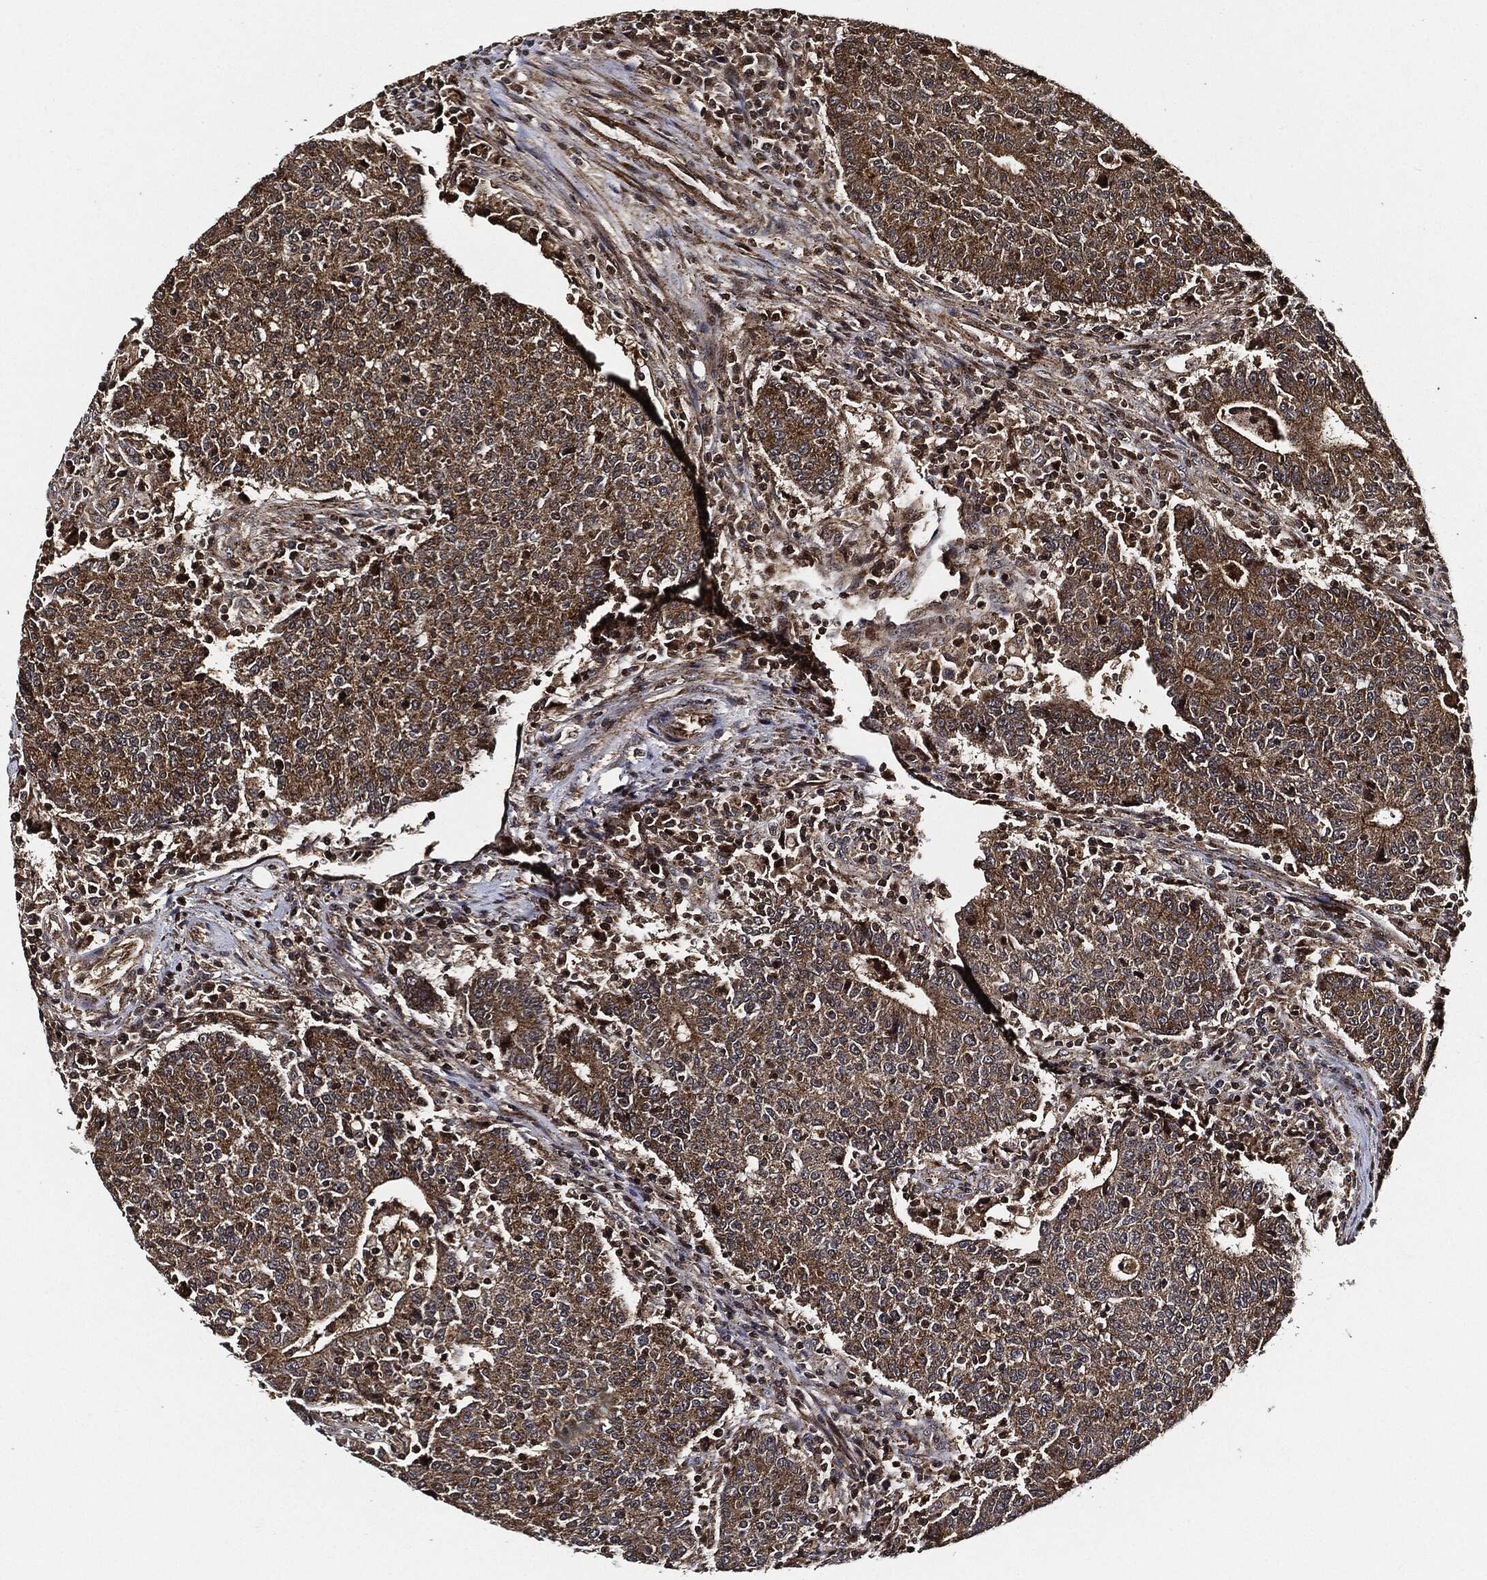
{"staining": {"intensity": "moderate", "quantity": "25%-75%", "location": "cytoplasmic/membranous"}, "tissue": "colorectal cancer", "cell_type": "Tumor cells", "image_type": "cancer", "snomed": [{"axis": "morphology", "description": "Adenocarcinoma, NOS"}, {"axis": "topography", "description": "Colon"}], "caption": "Colorectal adenocarcinoma tissue demonstrates moderate cytoplasmic/membranous positivity in approximately 25%-75% of tumor cells, visualized by immunohistochemistry.", "gene": "MAP3K3", "patient": {"sex": "female", "age": 75}}